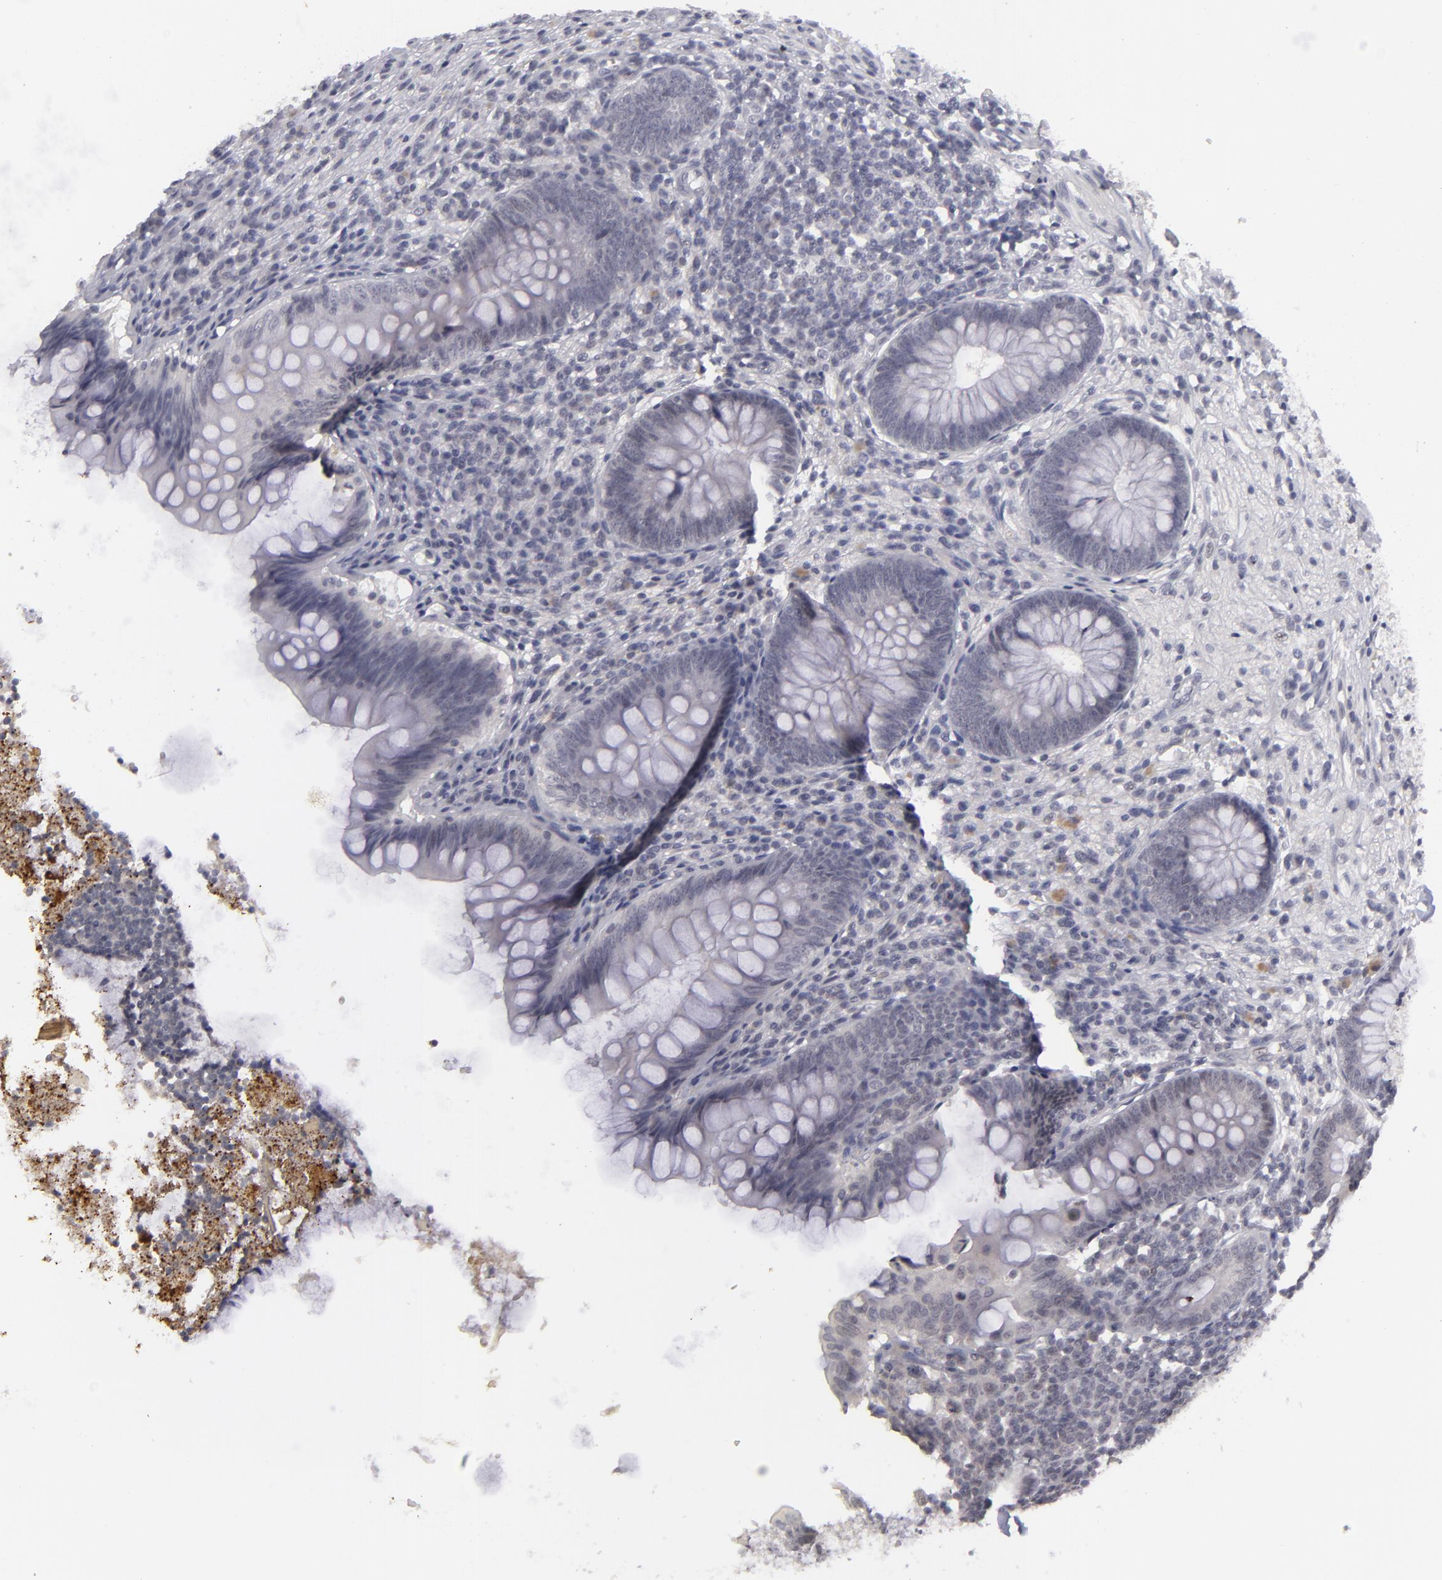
{"staining": {"intensity": "negative", "quantity": "none", "location": "none"}, "tissue": "appendix", "cell_type": "Glandular cells", "image_type": "normal", "snomed": [{"axis": "morphology", "description": "Normal tissue, NOS"}, {"axis": "topography", "description": "Appendix"}], "caption": "Immunohistochemical staining of normal appendix demonstrates no significant expression in glandular cells.", "gene": "DLG3", "patient": {"sex": "female", "age": 66}}